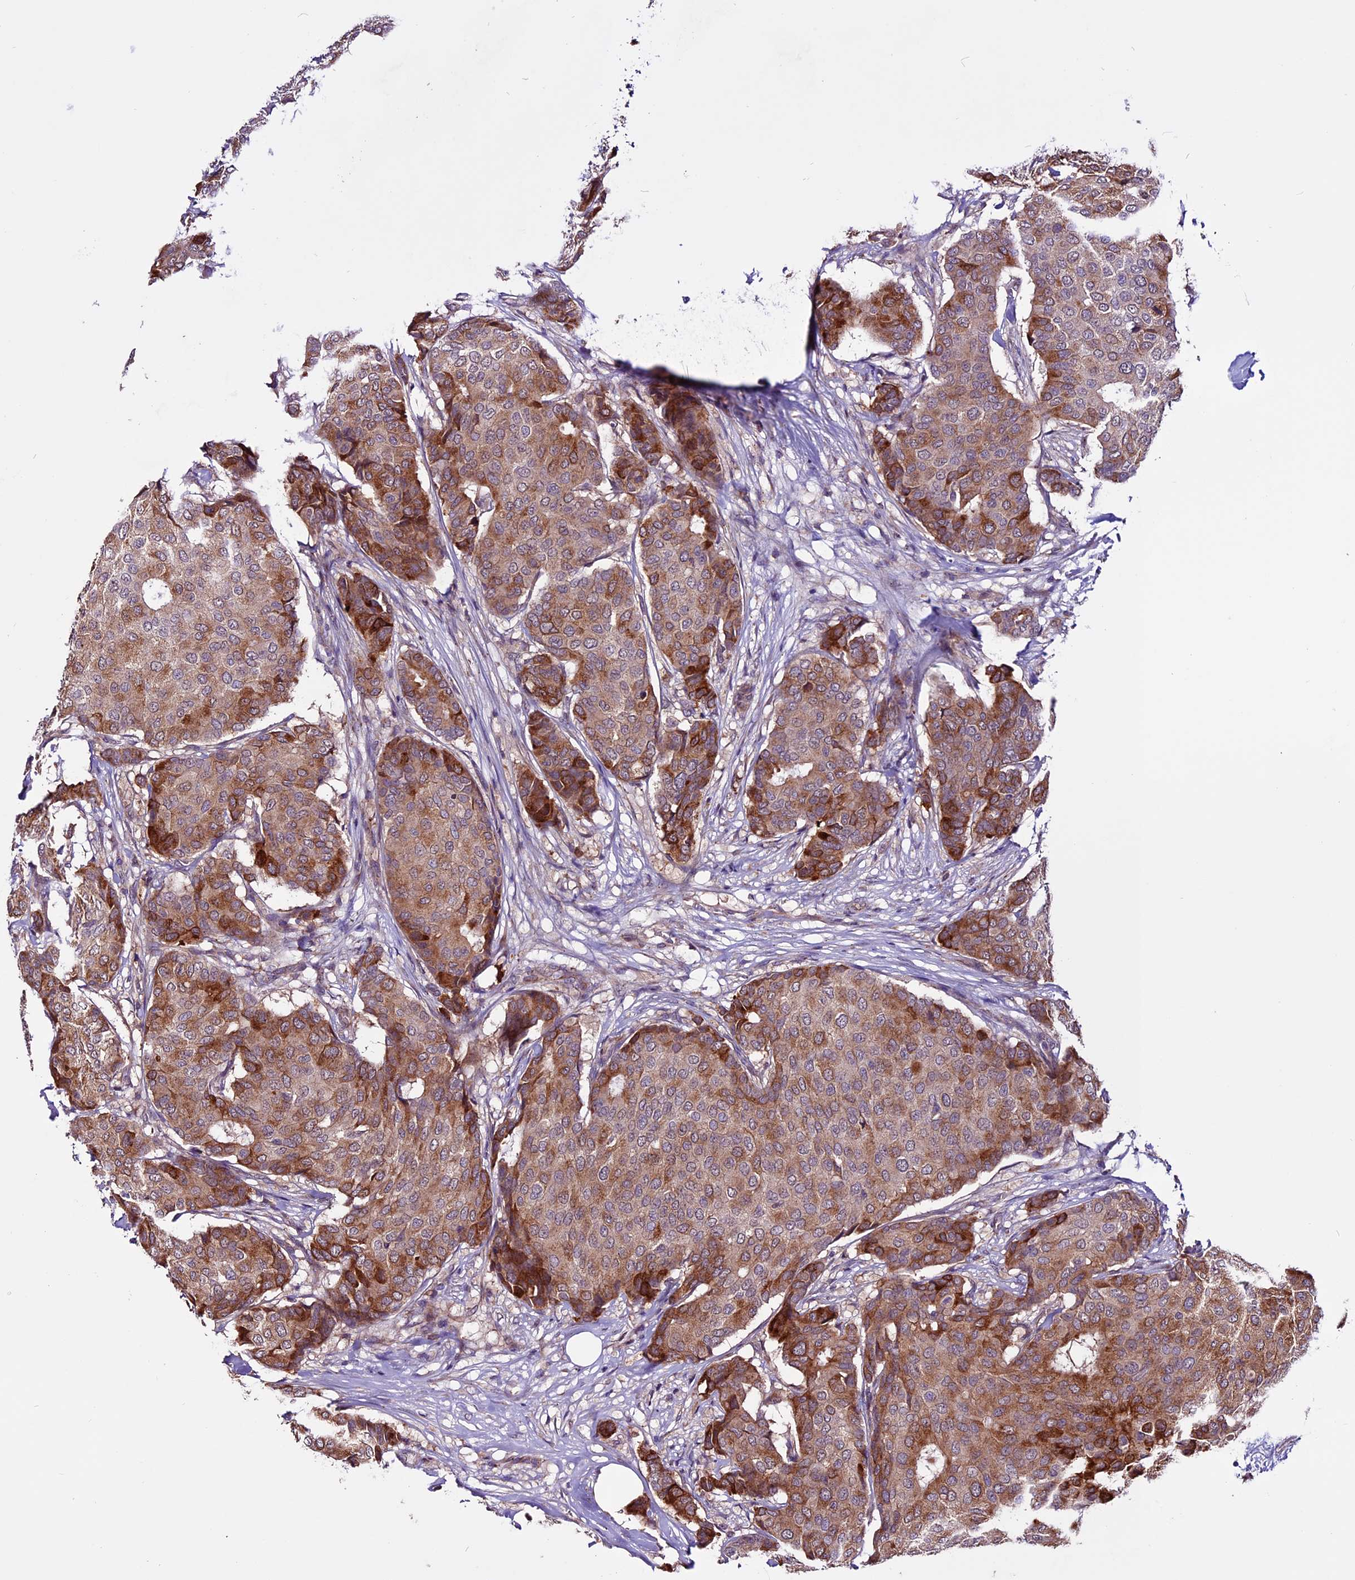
{"staining": {"intensity": "strong", "quantity": "25%-75%", "location": "cytoplasmic/membranous"}, "tissue": "breast cancer", "cell_type": "Tumor cells", "image_type": "cancer", "snomed": [{"axis": "morphology", "description": "Duct carcinoma"}, {"axis": "topography", "description": "Breast"}], "caption": "High-power microscopy captured an immunohistochemistry histopathology image of breast cancer (intraductal carcinoma), revealing strong cytoplasmic/membranous positivity in about 25%-75% of tumor cells. Ihc stains the protein of interest in brown and the nuclei are stained blue.", "gene": "RINL", "patient": {"sex": "female", "age": 75}}